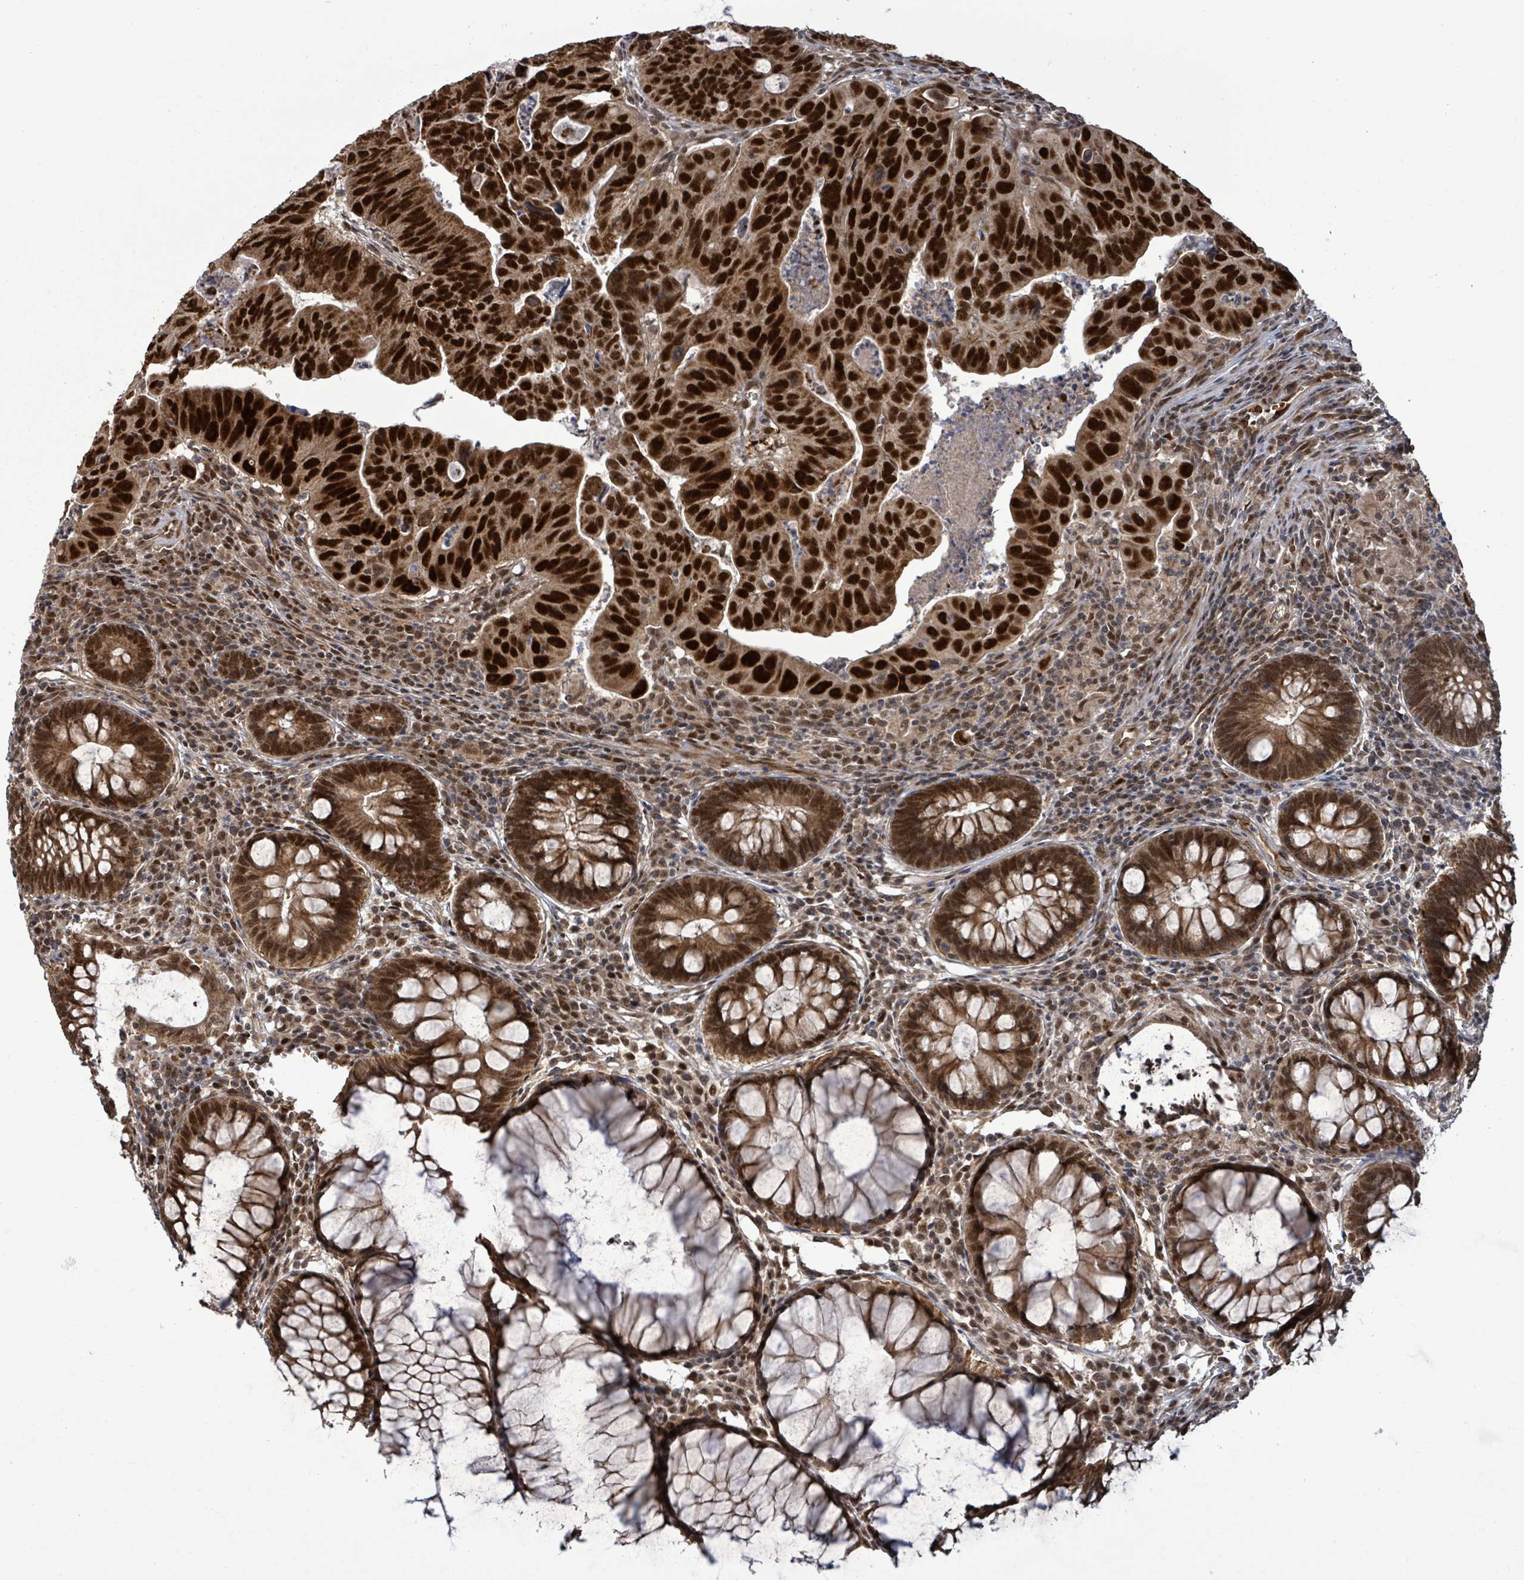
{"staining": {"intensity": "strong", "quantity": ">75%", "location": "nuclear"}, "tissue": "colorectal cancer", "cell_type": "Tumor cells", "image_type": "cancer", "snomed": [{"axis": "morphology", "description": "Adenocarcinoma, NOS"}, {"axis": "topography", "description": "Rectum"}], "caption": "An IHC image of neoplastic tissue is shown. Protein staining in brown labels strong nuclear positivity in colorectal adenocarcinoma within tumor cells.", "gene": "PATZ1", "patient": {"sex": "male", "age": 69}}